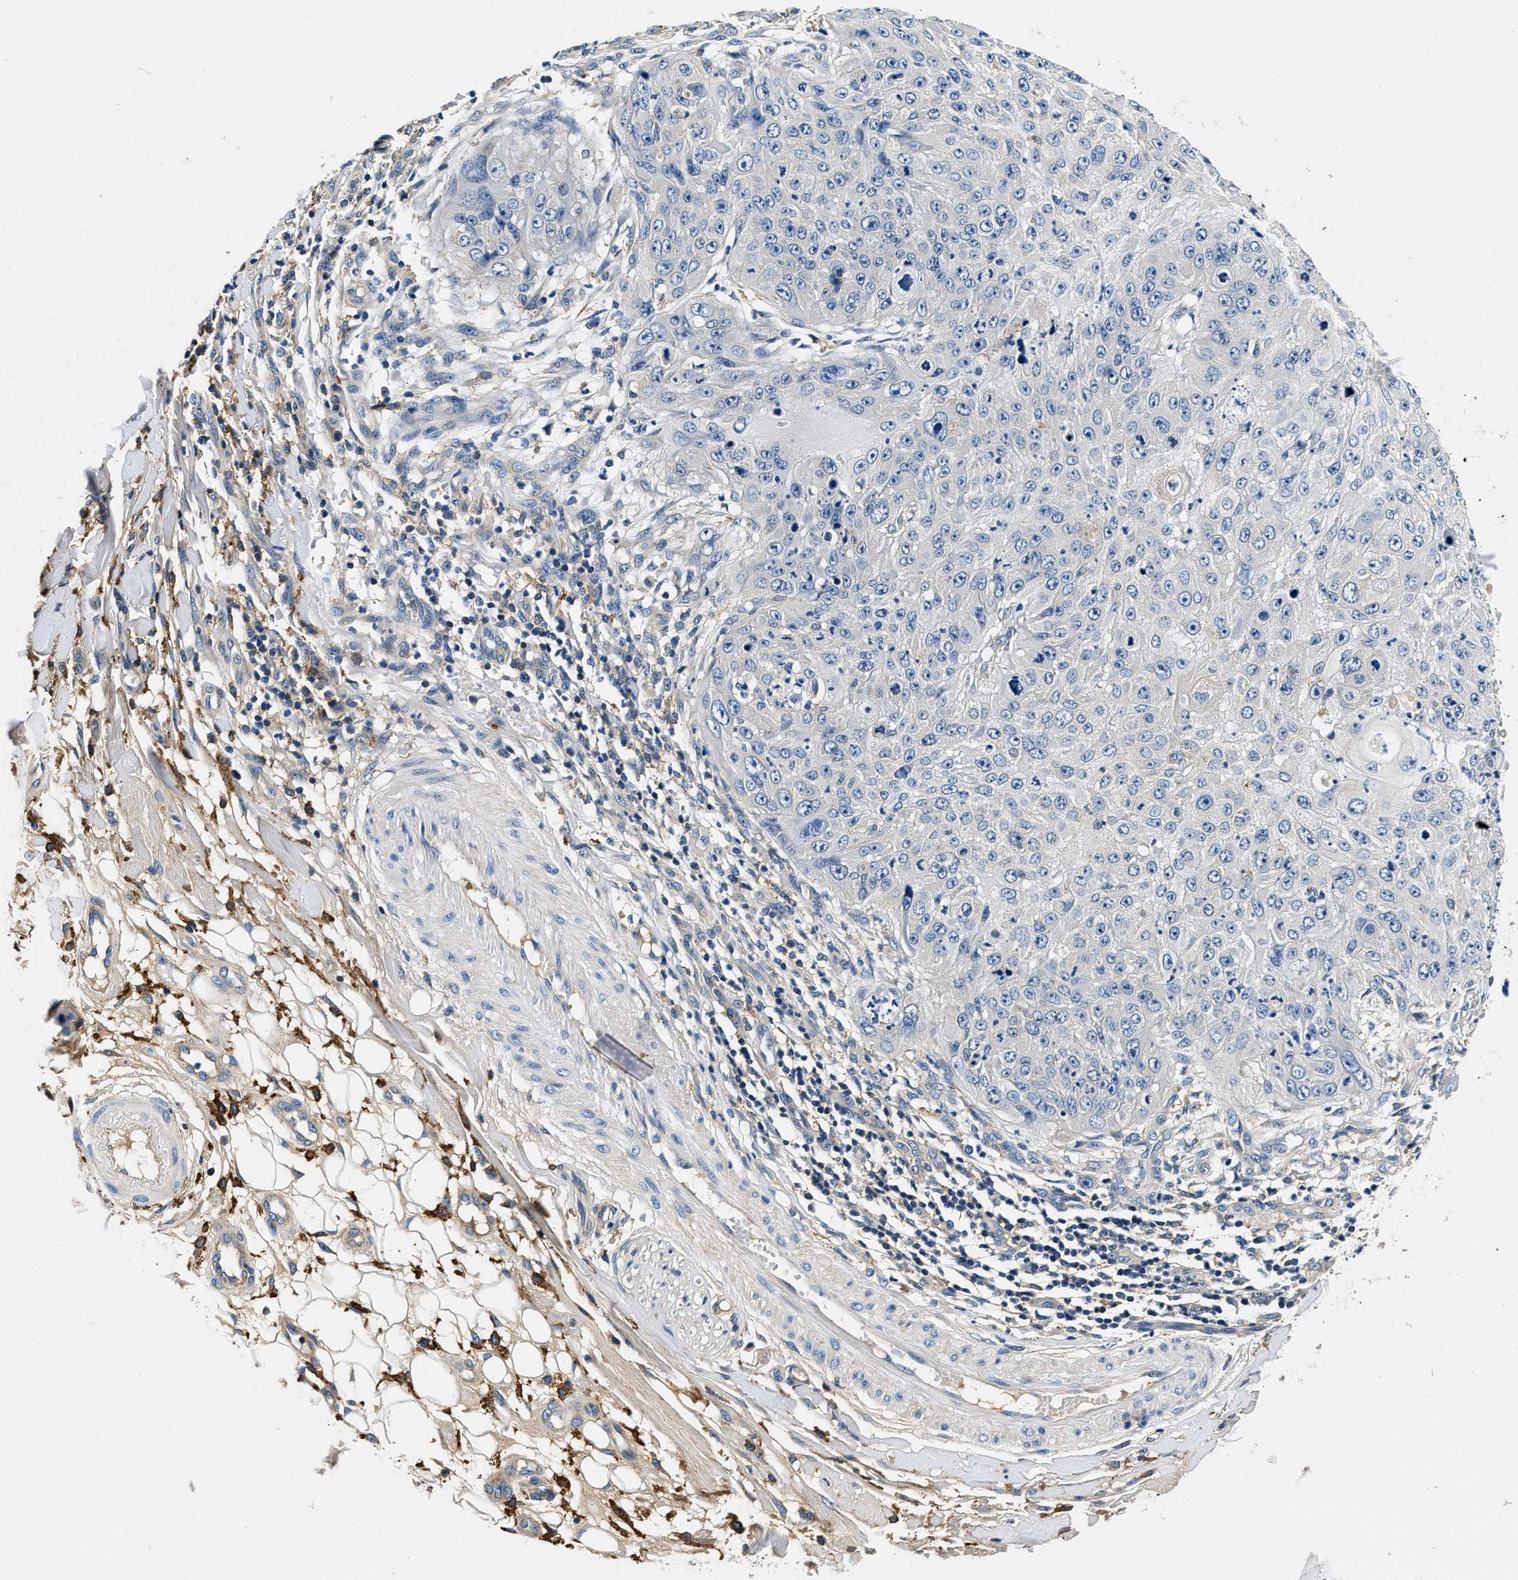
{"staining": {"intensity": "negative", "quantity": "none", "location": "none"}, "tissue": "skin cancer", "cell_type": "Tumor cells", "image_type": "cancer", "snomed": [{"axis": "morphology", "description": "Squamous cell carcinoma, NOS"}, {"axis": "topography", "description": "Skin"}], "caption": "Tumor cells are negative for protein expression in human squamous cell carcinoma (skin).", "gene": "ZFAND3", "patient": {"sex": "female", "age": 80}}